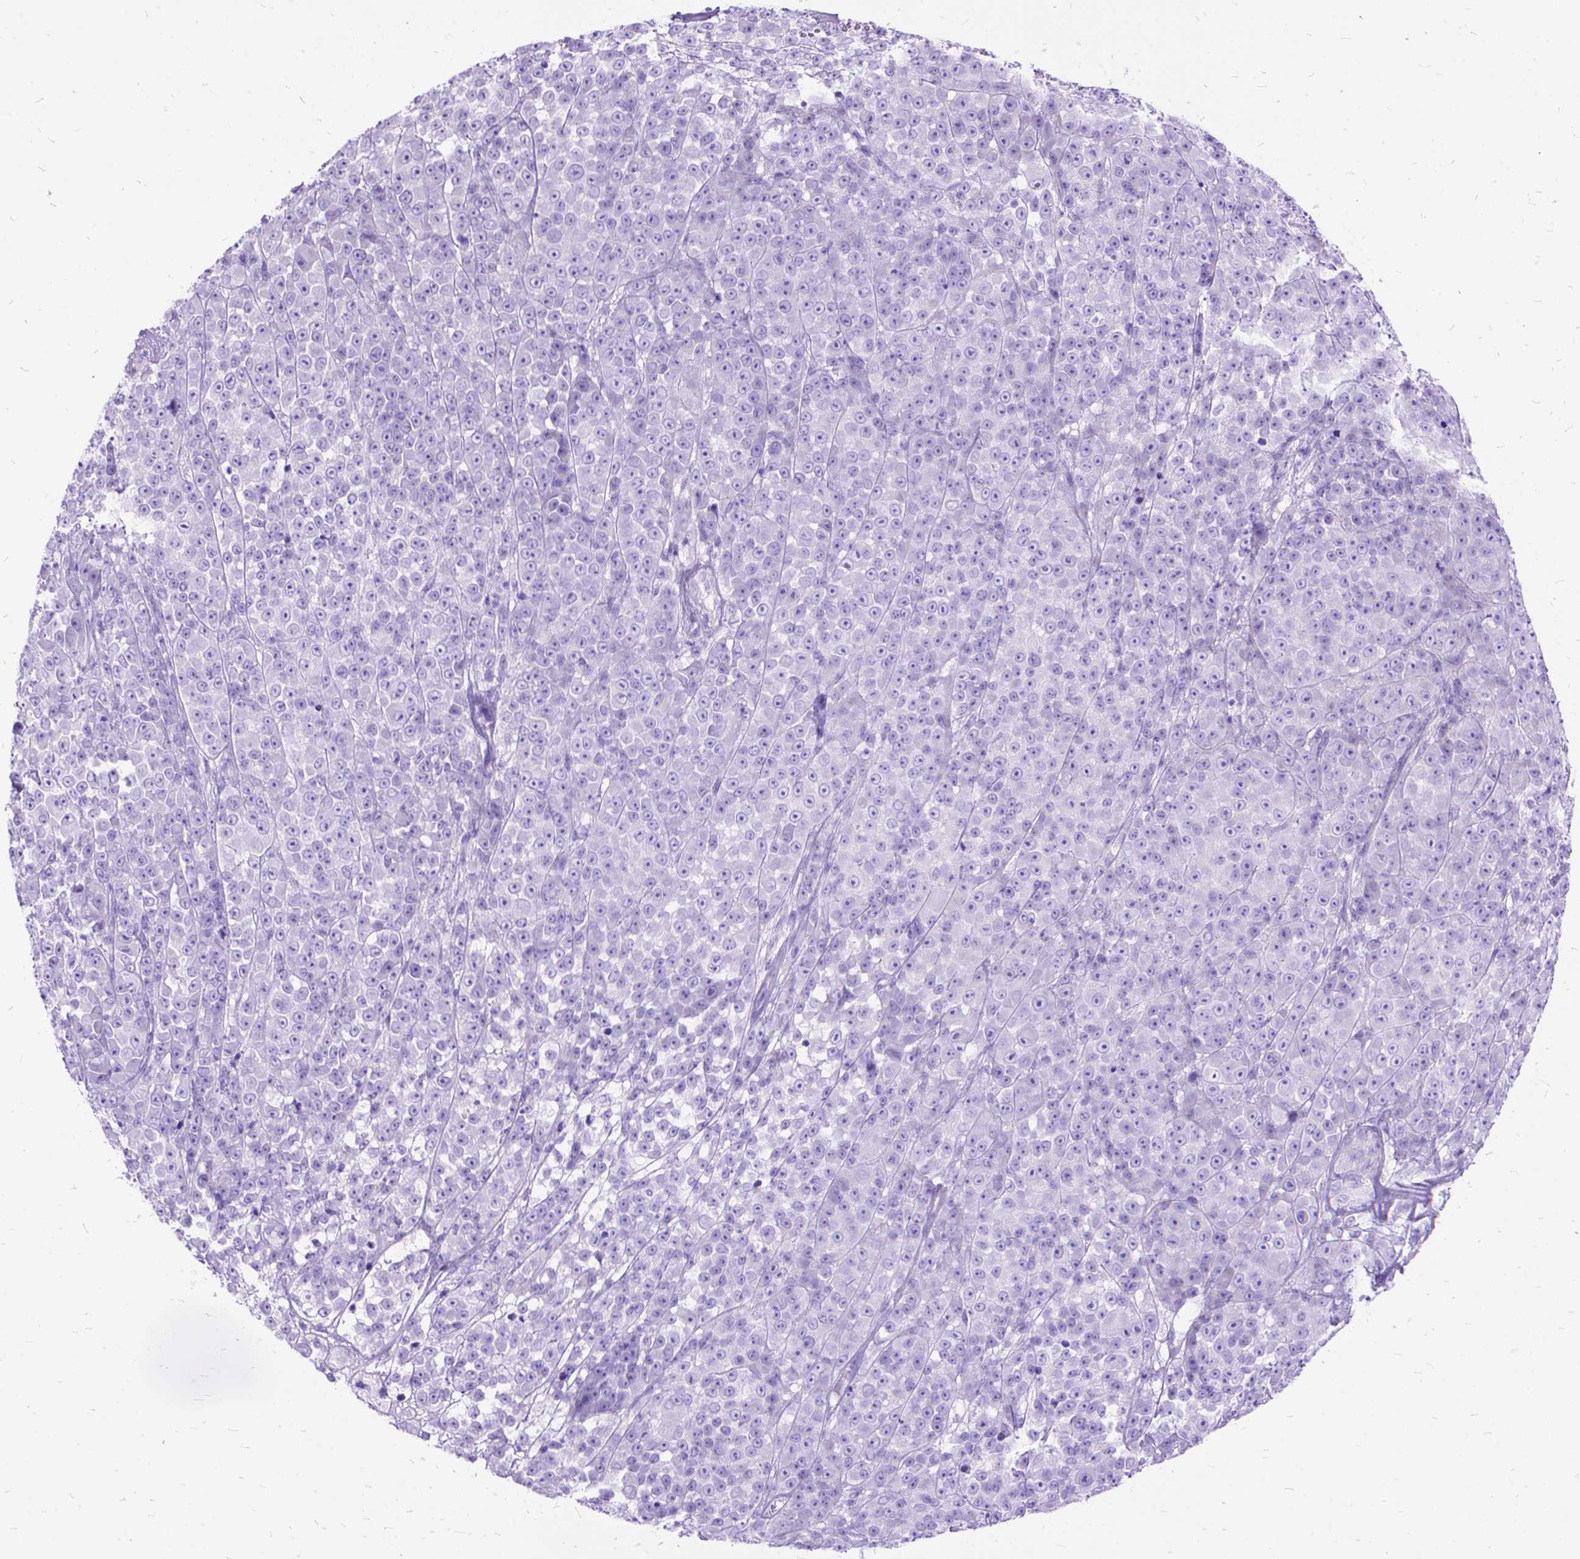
{"staining": {"intensity": "negative", "quantity": "none", "location": "none"}, "tissue": "melanoma", "cell_type": "Tumor cells", "image_type": "cancer", "snomed": [{"axis": "morphology", "description": "Malignant melanoma, NOS"}, {"axis": "topography", "description": "Skin"}, {"axis": "topography", "description": "Skin of back"}], "caption": "Tumor cells show no significant expression in malignant melanoma. Nuclei are stained in blue.", "gene": "DNAH2", "patient": {"sex": "male", "age": 91}}